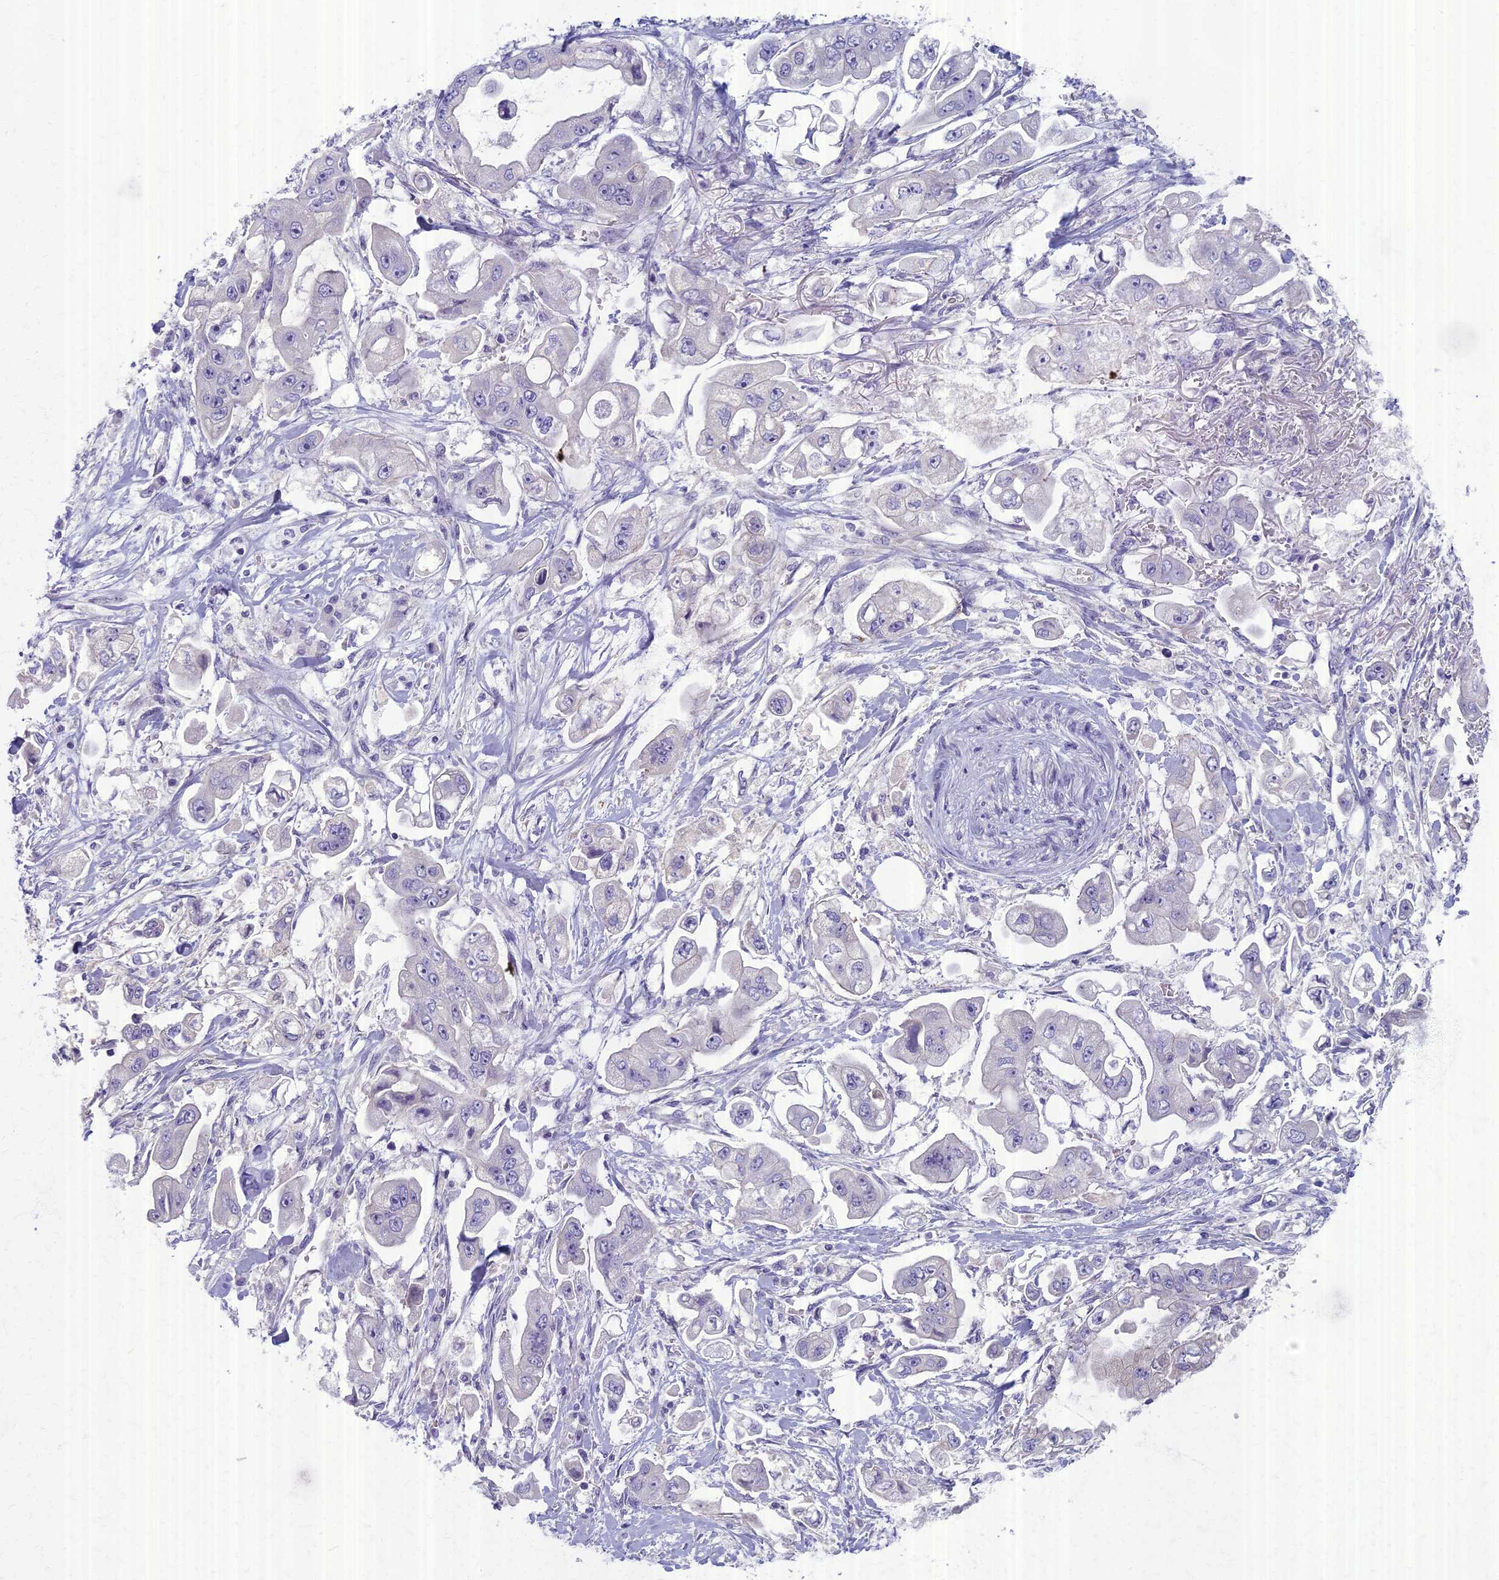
{"staining": {"intensity": "negative", "quantity": "none", "location": "none"}, "tissue": "stomach cancer", "cell_type": "Tumor cells", "image_type": "cancer", "snomed": [{"axis": "morphology", "description": "Adenocarcinoma, NOS"}, {"axis": "topography", "description": "Stomach"}], "caption": "Immunohistochemistry (IHC) image of neoplastic tissue: stomach cancer (adenocarcinoma) stained with DAB (3,3'-diaminobenzidine) displays no significant protein positivity in tumor cells.", "gene": "AP4E1", "patient": {"sex": "male", "age": 62}}